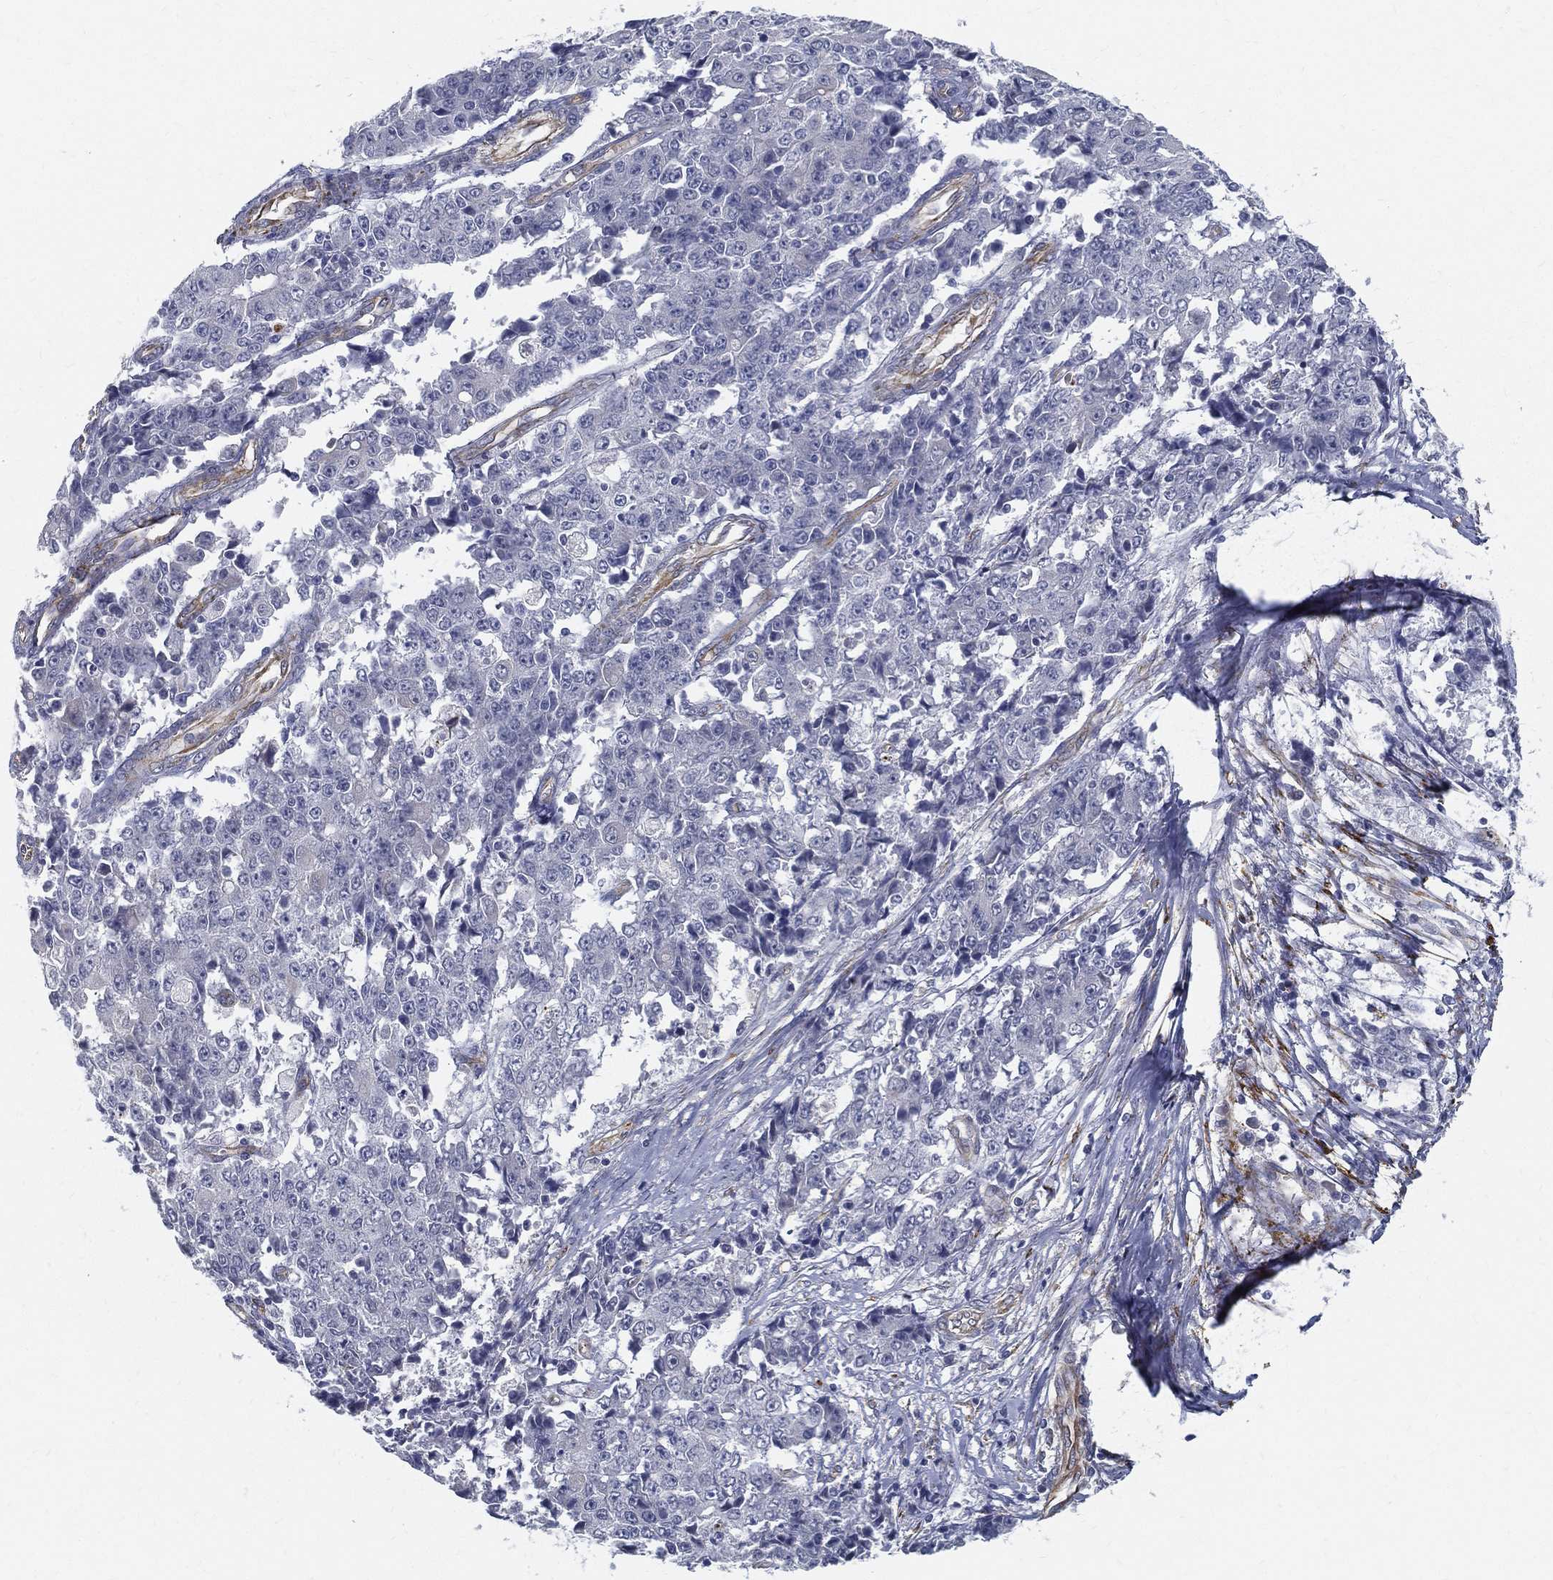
{"staining": {"intensity": "negative", "quantity": "none", "location": "none"}, "tissue": "ovarian cancer", "cell_type": "Tumor cells", "image_type": "cancer", "snomed": [{"axis": "morphology", "description": "Carcinoma, endometroid"}, {"axis": "topography", "description": "Ovary"}], "caption": "Immunohistochemistry (IHC) image of ovarian cancer stained for a protein (brown), which demonstrates no staining in tumor cells.", "gene": "LRRC56", "patient": {"sex": "female", "age": 42}}